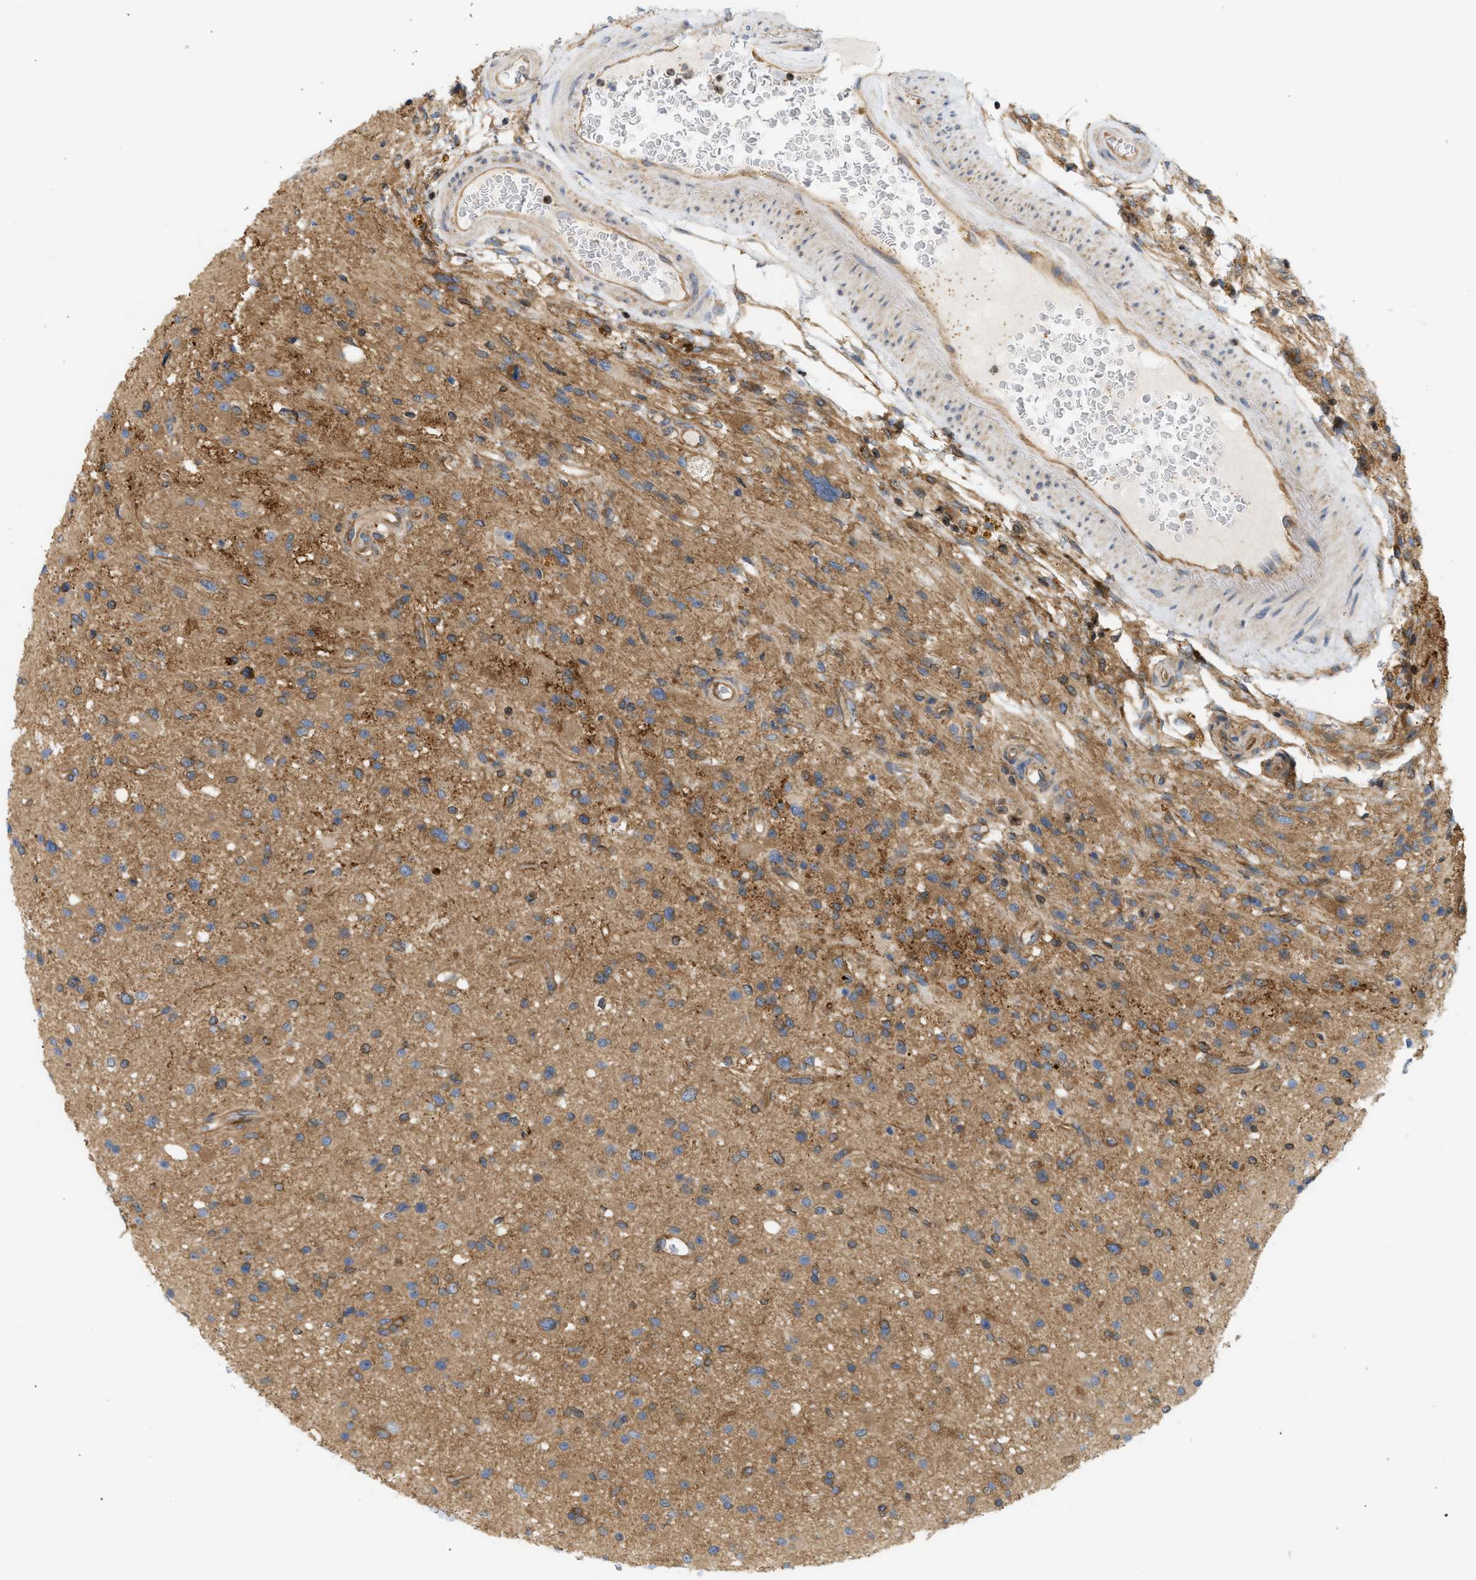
{"staining": {"intensity": "moderate", "quantity": ">75%", "location": "cytoplasmic/membranous"}, "tissue": "glioma", "cell_type": "Tumor cells", "image_type": "cancer", "snomed": [{"axis": "morphology", "description": "Glioma, malignant, High grade"}, {"axis": "topography", "description": "Brain"}], "caption": "An immunohistochemistry photomicrograph of tumor tissue is shown. Protein staining in brown highlights moderate cytoplasmic/membranous positivity in malignant high-grade glioma within tumor cells. (Stains: DAB in brown, nuclei in blue, Microscopy: brightfield microscopy at high magnification).", "gene": "STRN", "patient": {"sex": "male", "age": 33}}